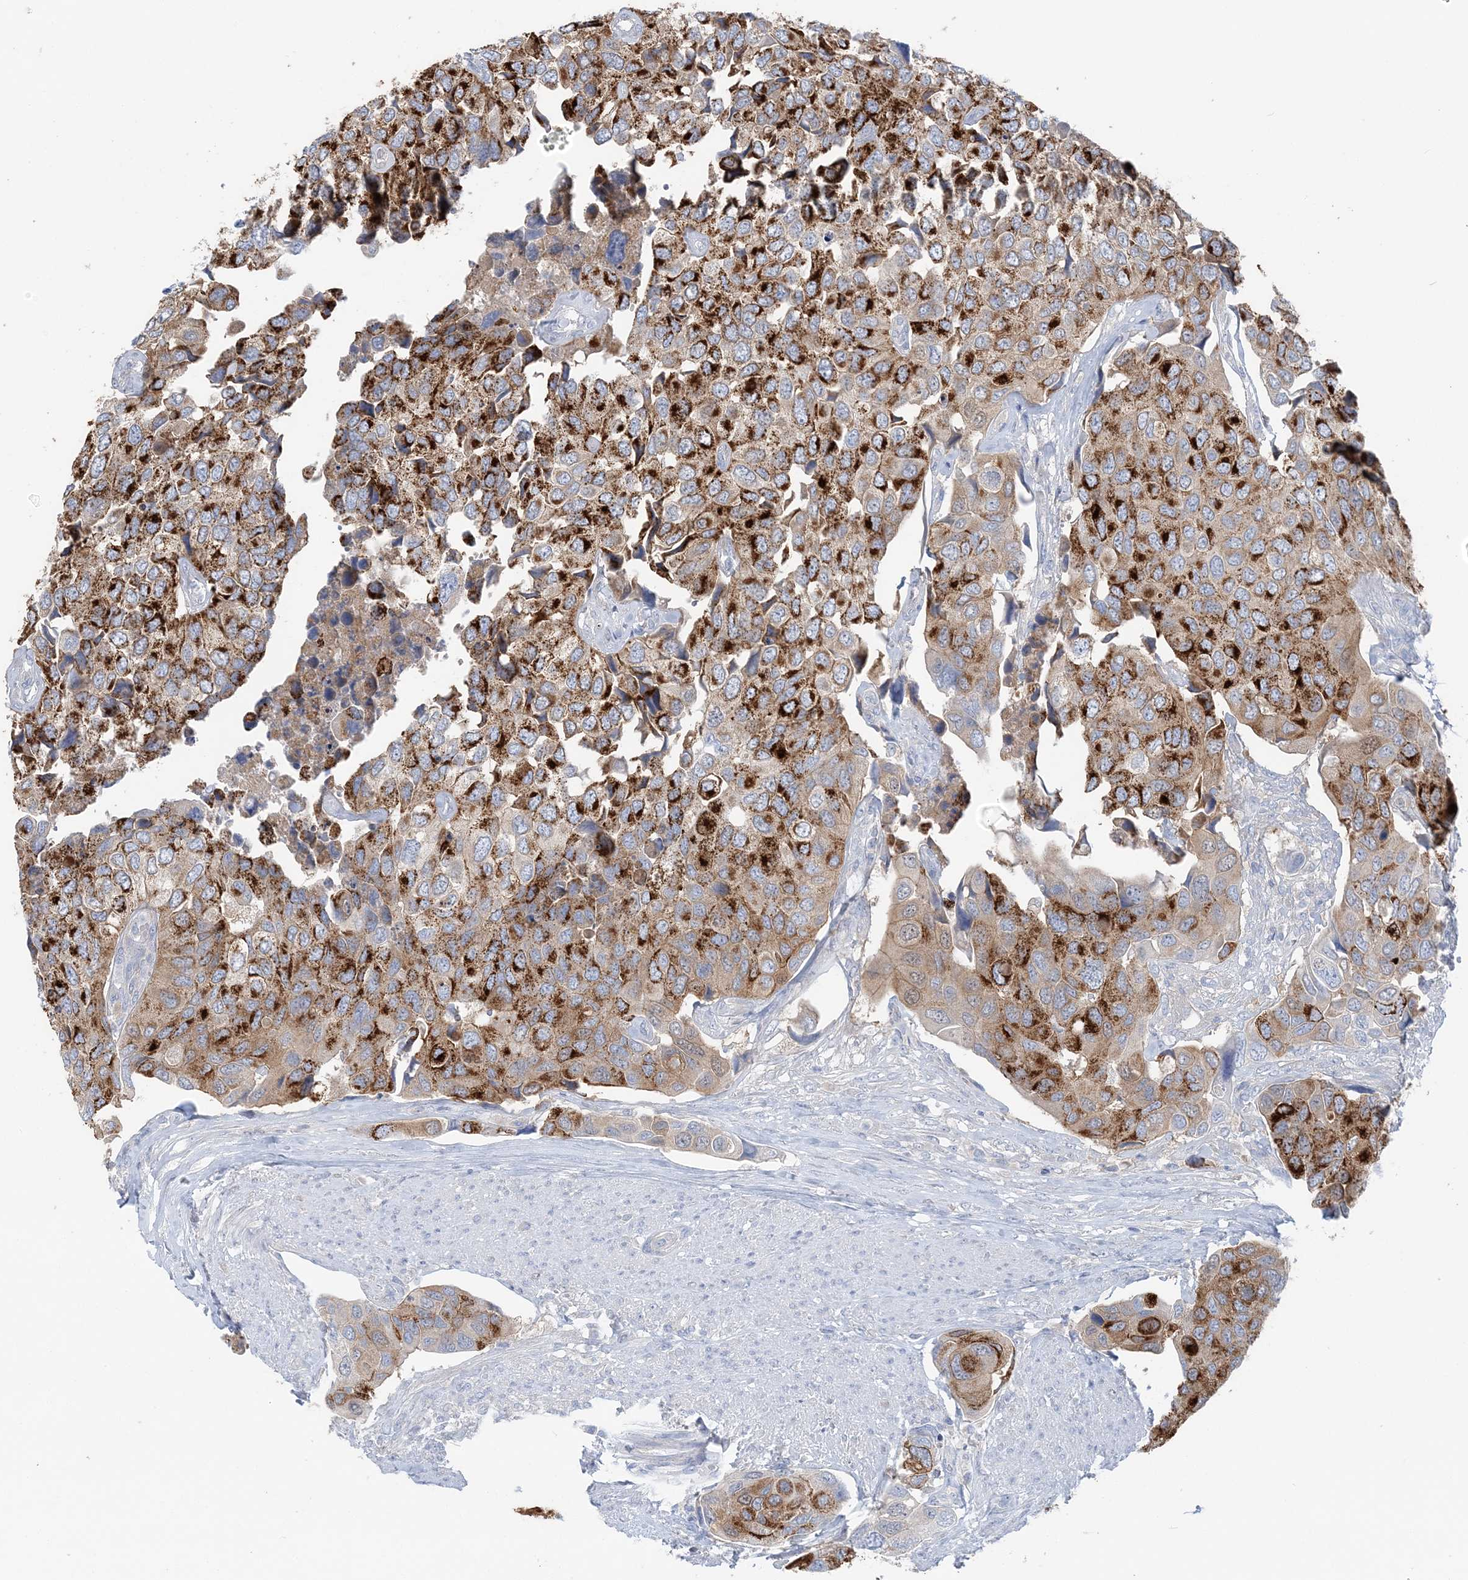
{"staining": {"intensity": "strong", "quantity": ">75%", "location": "cytoplasmic/membranous"}, "tissue": "urothelial cancer", "cell_type": "Tumor cells", "image_type": "cancer", "snomed": [{"axis": "morphology", "description": "Urothelial carcinoma, High grade"}, {"axis": "topography", "description": "Urinary bladder"}], "caption": "This histopathology image demonstrates urothelial carcinoma (high-grade) stained with immunohistochemistry to label a protein in brown. The cytoplasmic/membranous of tumor cells show strong positivity for the protein. Nuclei are counter-stained blue.", "gene": "HMGCS1", "patient": {"sex": "male", "age": 74}}